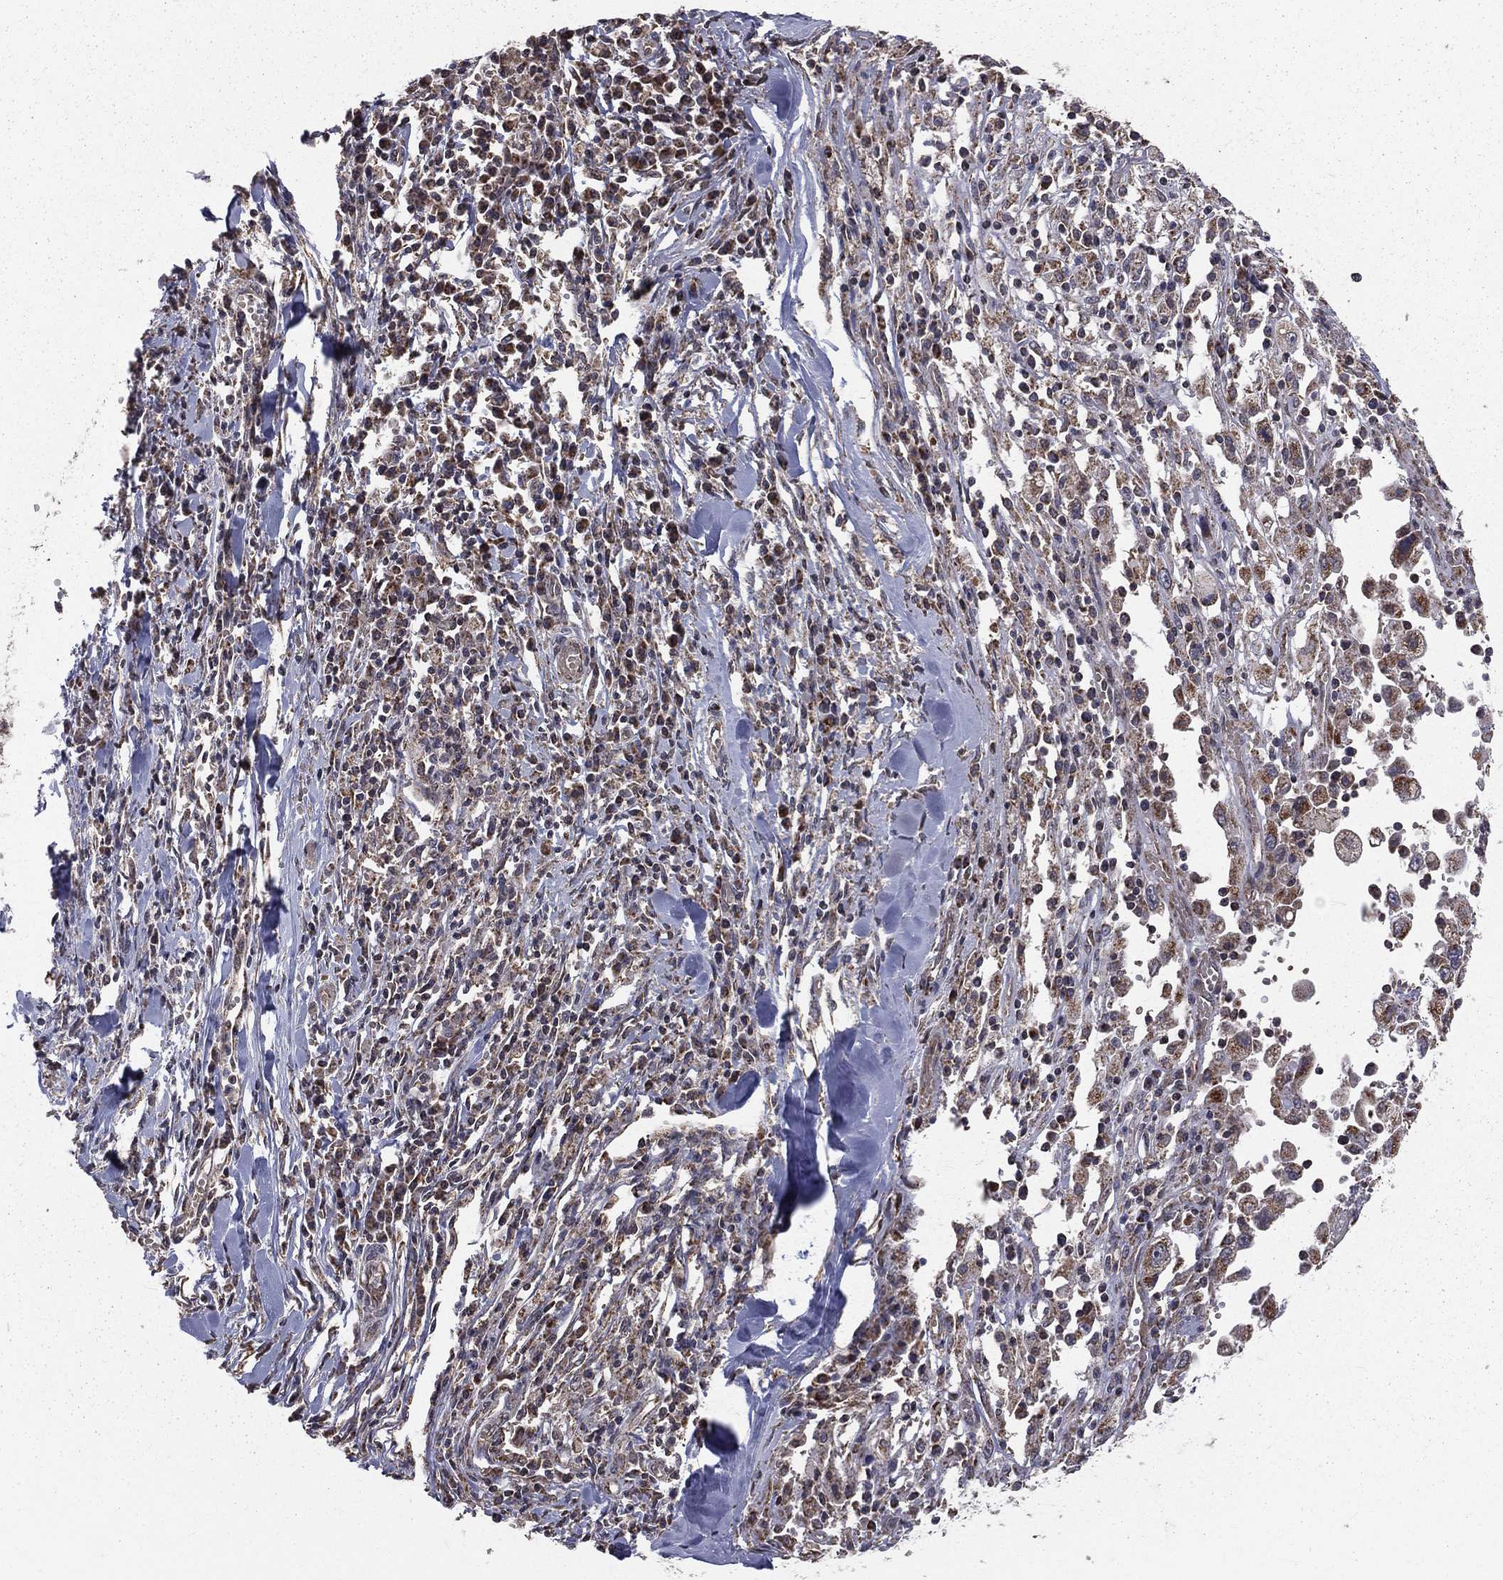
{"staining": {"intensity": "weak", "quantity": "<25%", "location": "cytoplasmic/membranous"}, "tissue": "melanoma", "cell_type": "Tumor cells", "image_type": "cancer", "snomed": [{"axis": "morphology", "description": "Malignant melanoma, Metastatic site"}, {"axis": "topography", "description": "Lymph node"}], "caption": "An immunohistochemistry image of melanoma is shown. There is no staining in tumor cells of melanoma.", "gene": "MRPL46", "patient": {"sex": "male", "age": 50}}